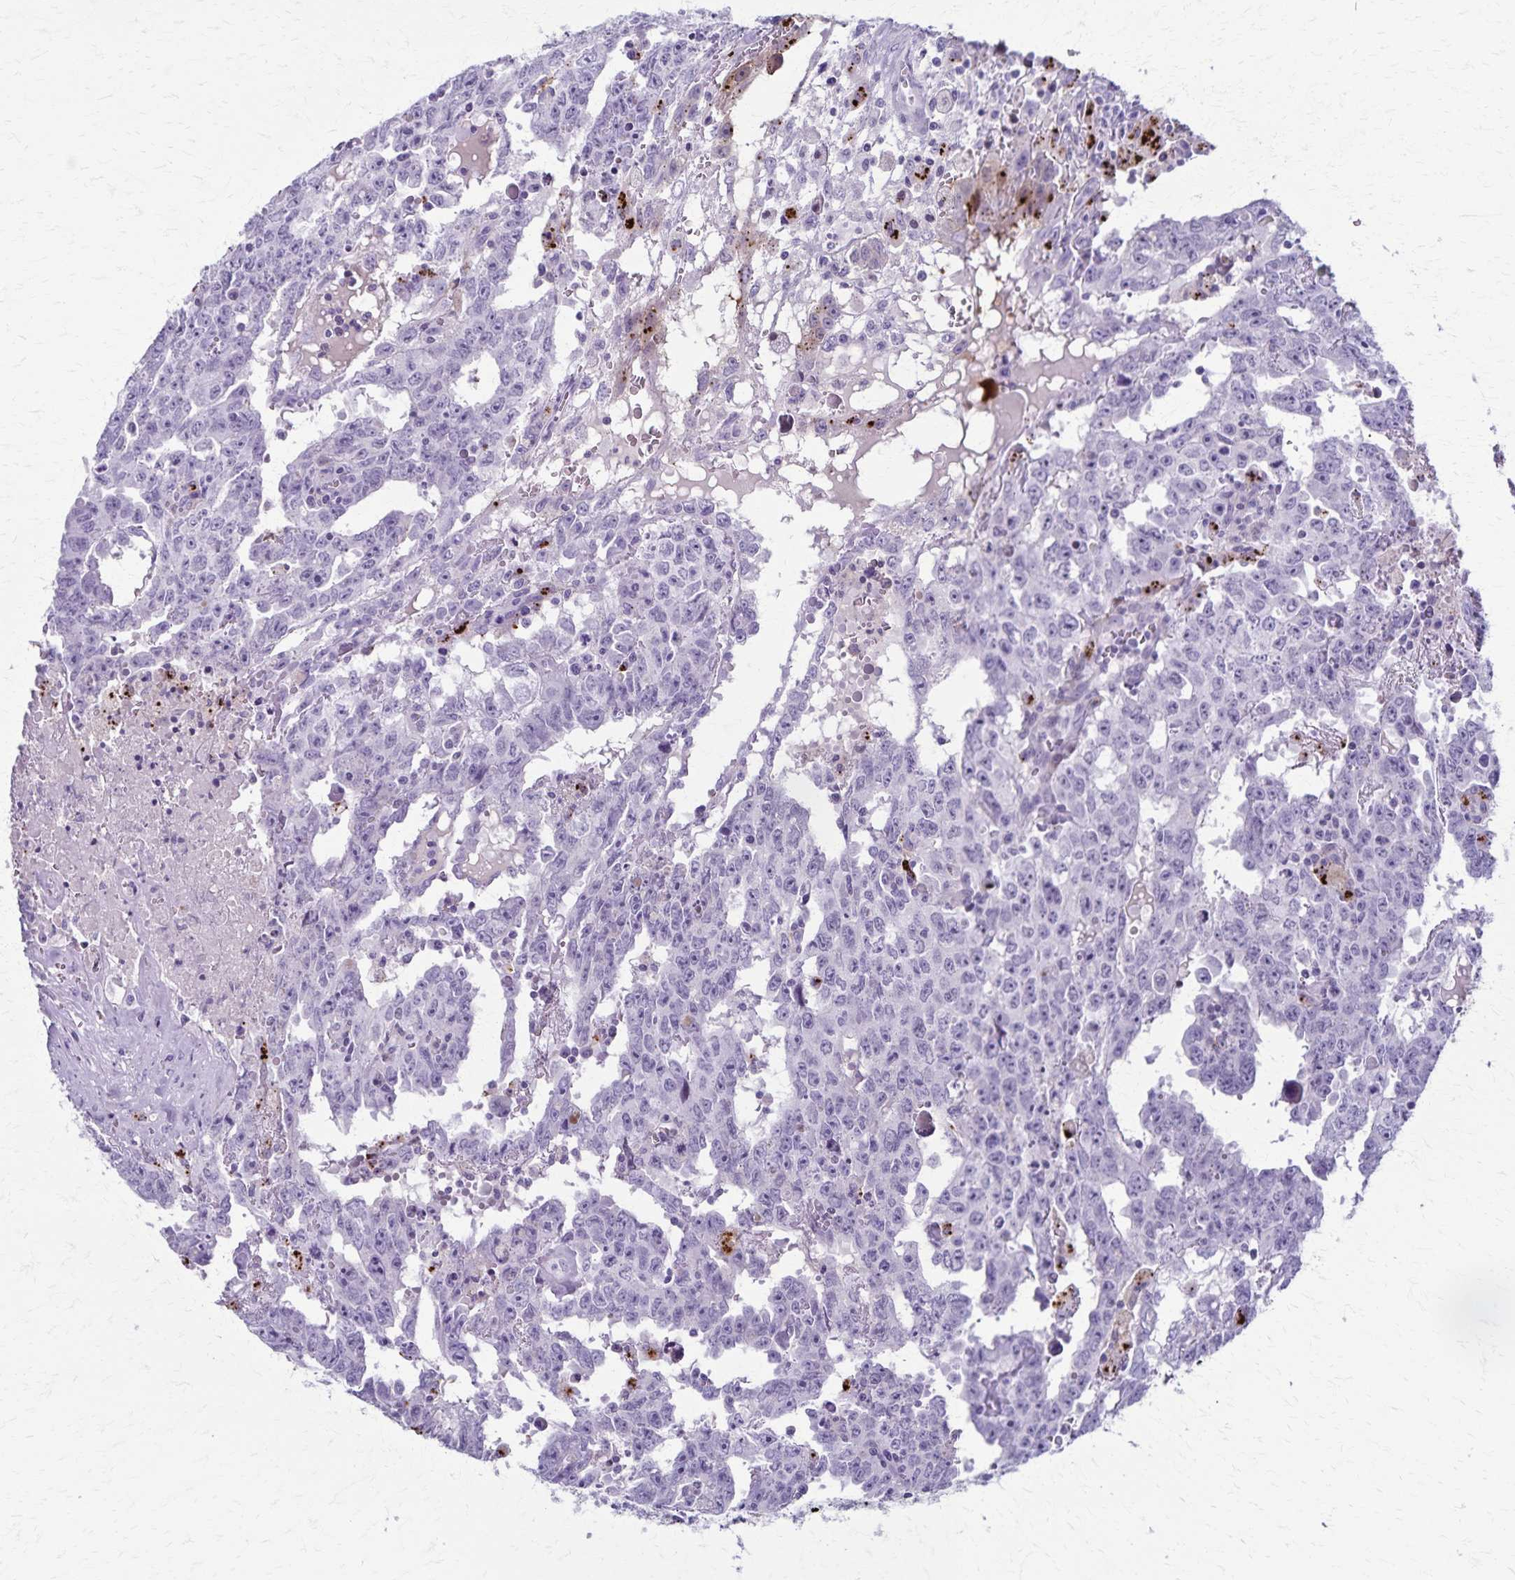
{"staining": {"intensity": "negative", "quantity": "none", "location": "none"}, "tissue": "testis cancer", "cell_type": "Tumor cells", "image_type": "cancer", "snomed": [{"axis": "morphology", "description": "Carcinoma, Embryonal, NOS"}, {"axis": "topography", "description": "Testis"}], "caption": "Tumor cells show no significant protein expression in testis cancer. (Immunohistochemistry, brightfield microscopy, high magnification).", "gene": "TMEM60", "patient": {"sex": "male", "age": 22}}